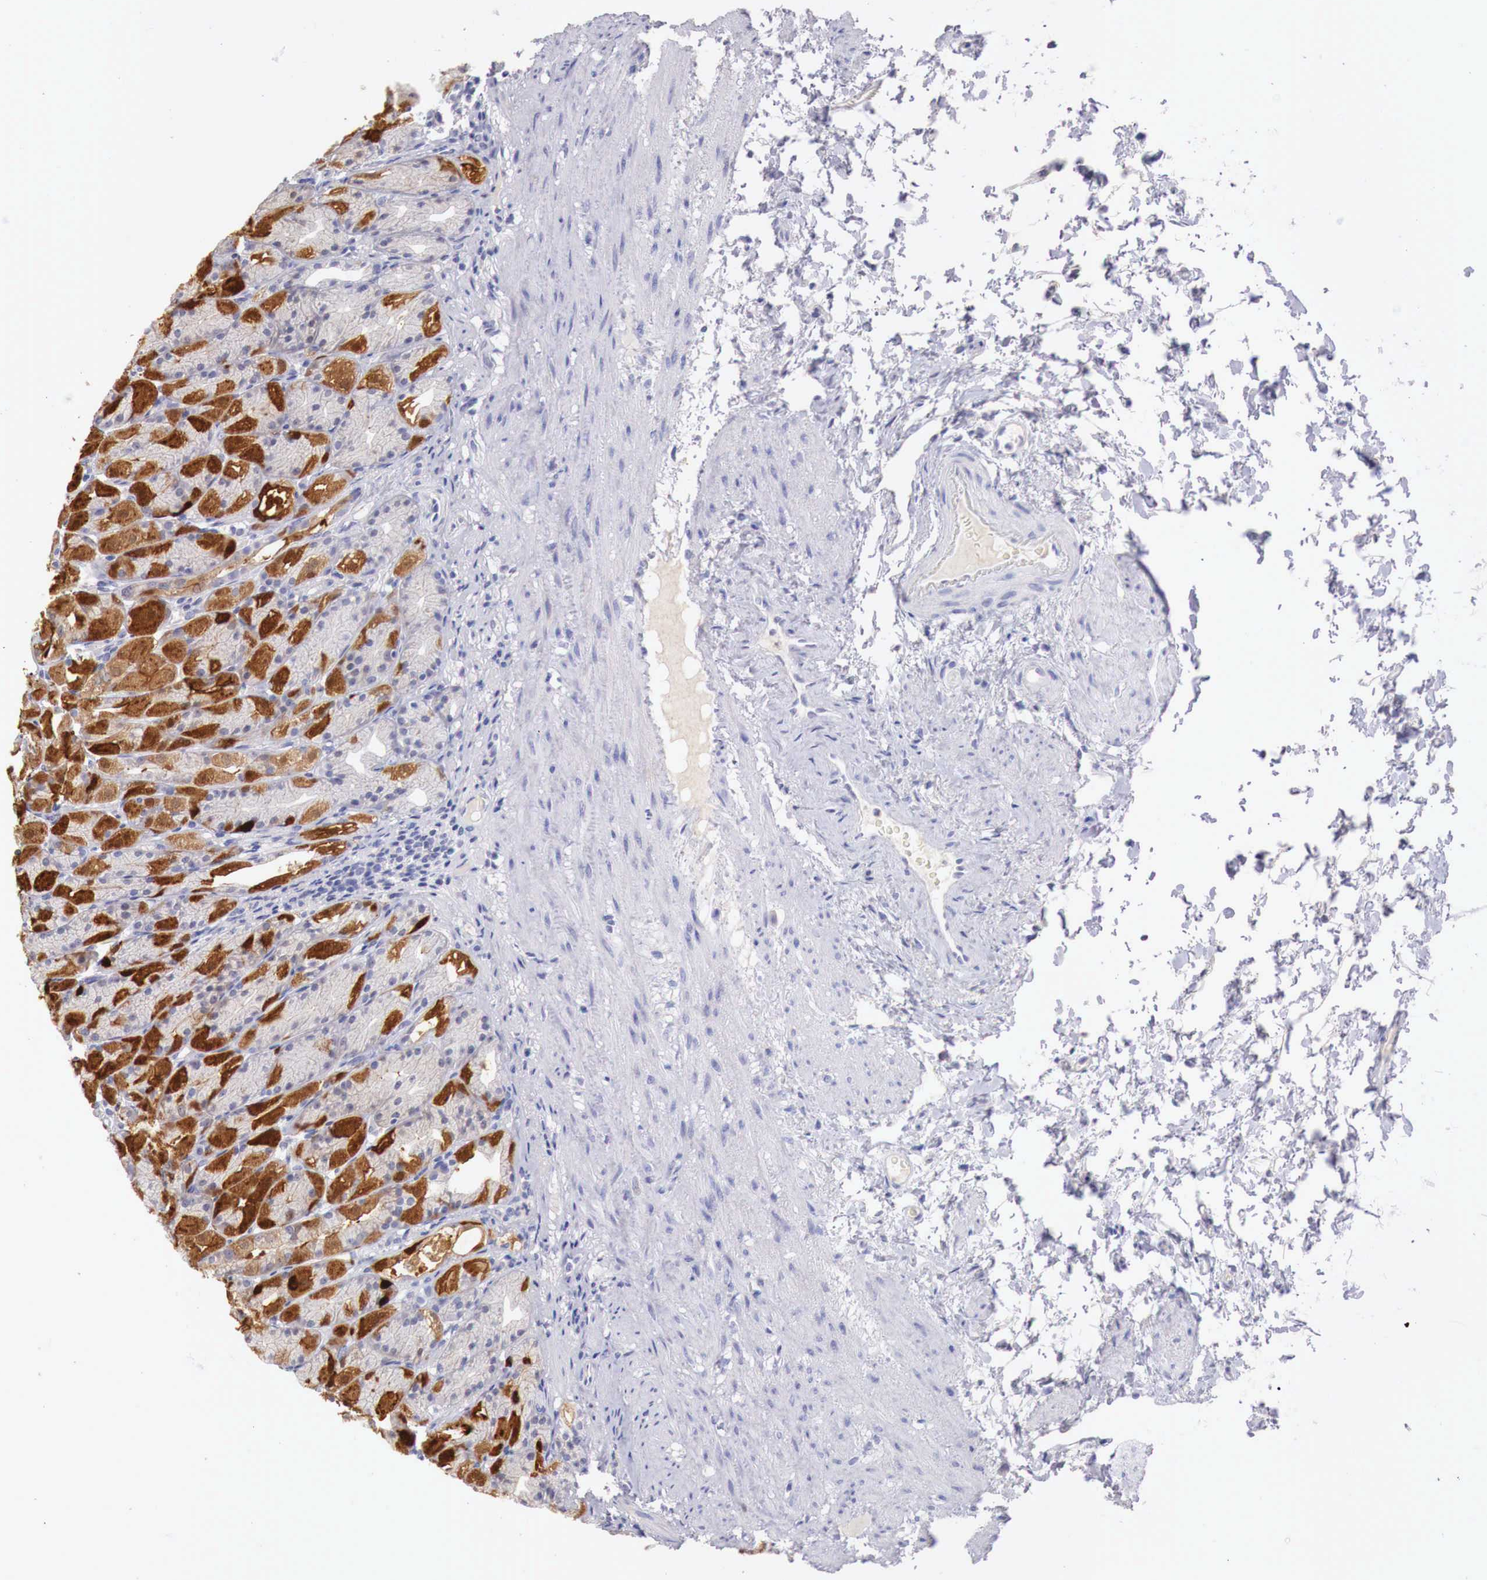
{"staining": {"intensity": "strong", "quantity": "25%-75%", "location": "cytoplasmic/membranous,nuclear"}, "tissue": "stomach", "cell_type": "Glandular cells", "image_type": "normal", "snomed": [{"axis": "morphology", "description": "Normal tissue, NOS"}, {"axis": "topography", "description": "Stomach, upper"}], "caption": "Protein staining of unremarkable stomach demonstrates strong cytoplasmic/membranous,nuclear staining in about 25%-75% of glandular cells.", "gene": "ITIH6", "patient": {"sex": "female", "age": 75}}